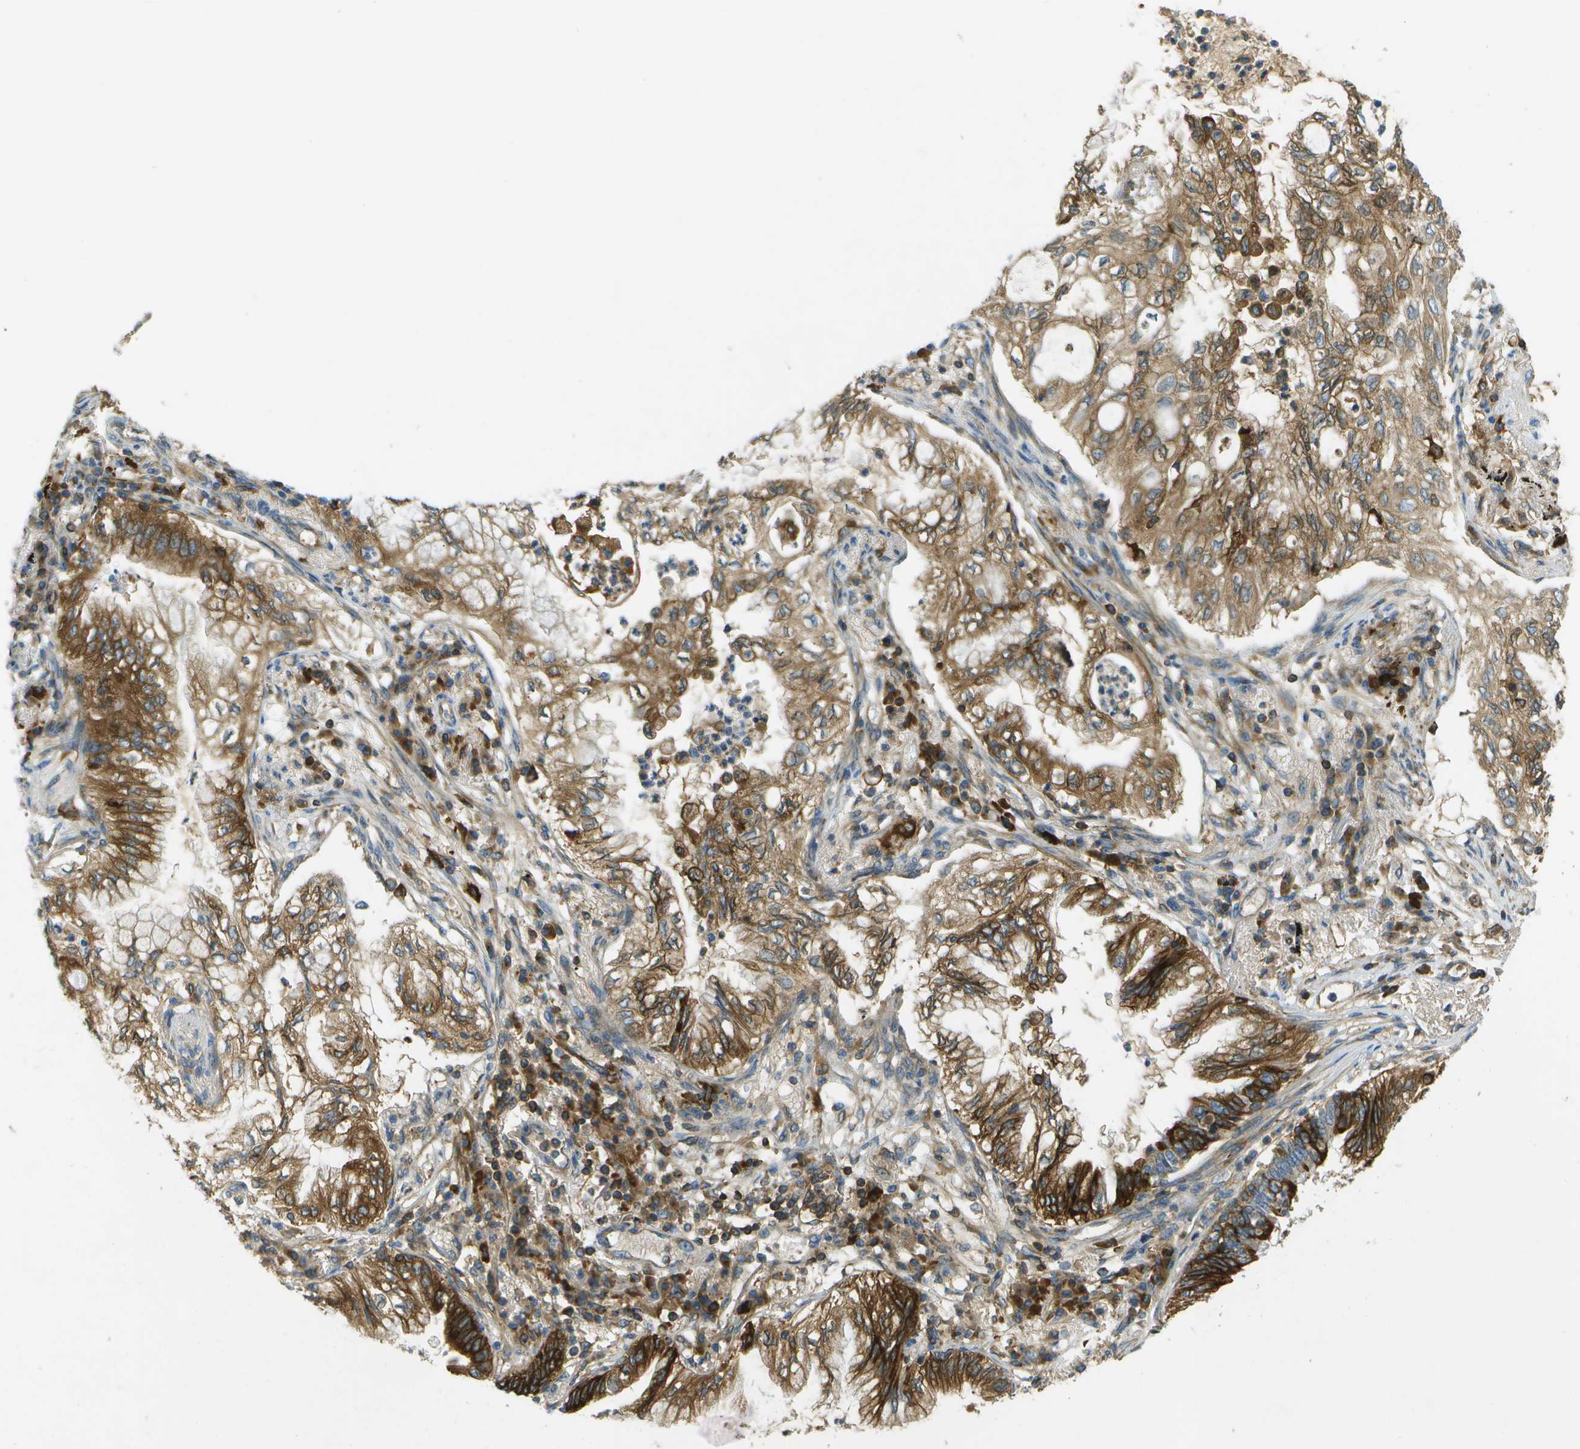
{"staining": {"intensity": "strong", "quantity": "25%-75%", "location": "cytoplasmic/membranous"}, "tissue": "lung cancer", "cell_type": "Tumor cells", "image_type": "cancer", "snomed": [{"axis": "morphology", "description": "Normal tissue, NOS"}, {"axis": "morphology", "description": "Adenocarcinoma, NOS"}, {"axis": "topography", "description": "Bronchus"}, {"axis": "topography", "description": "Lung"}], "caption": "A brown stain shows strong cytoplasmic/membranous staining of a protein in lung adenocarcinoma tumor cells. Nuclei are stained in blue.", "gene": "TMTC1", "patient": {"sex": "female", "age": 70}}